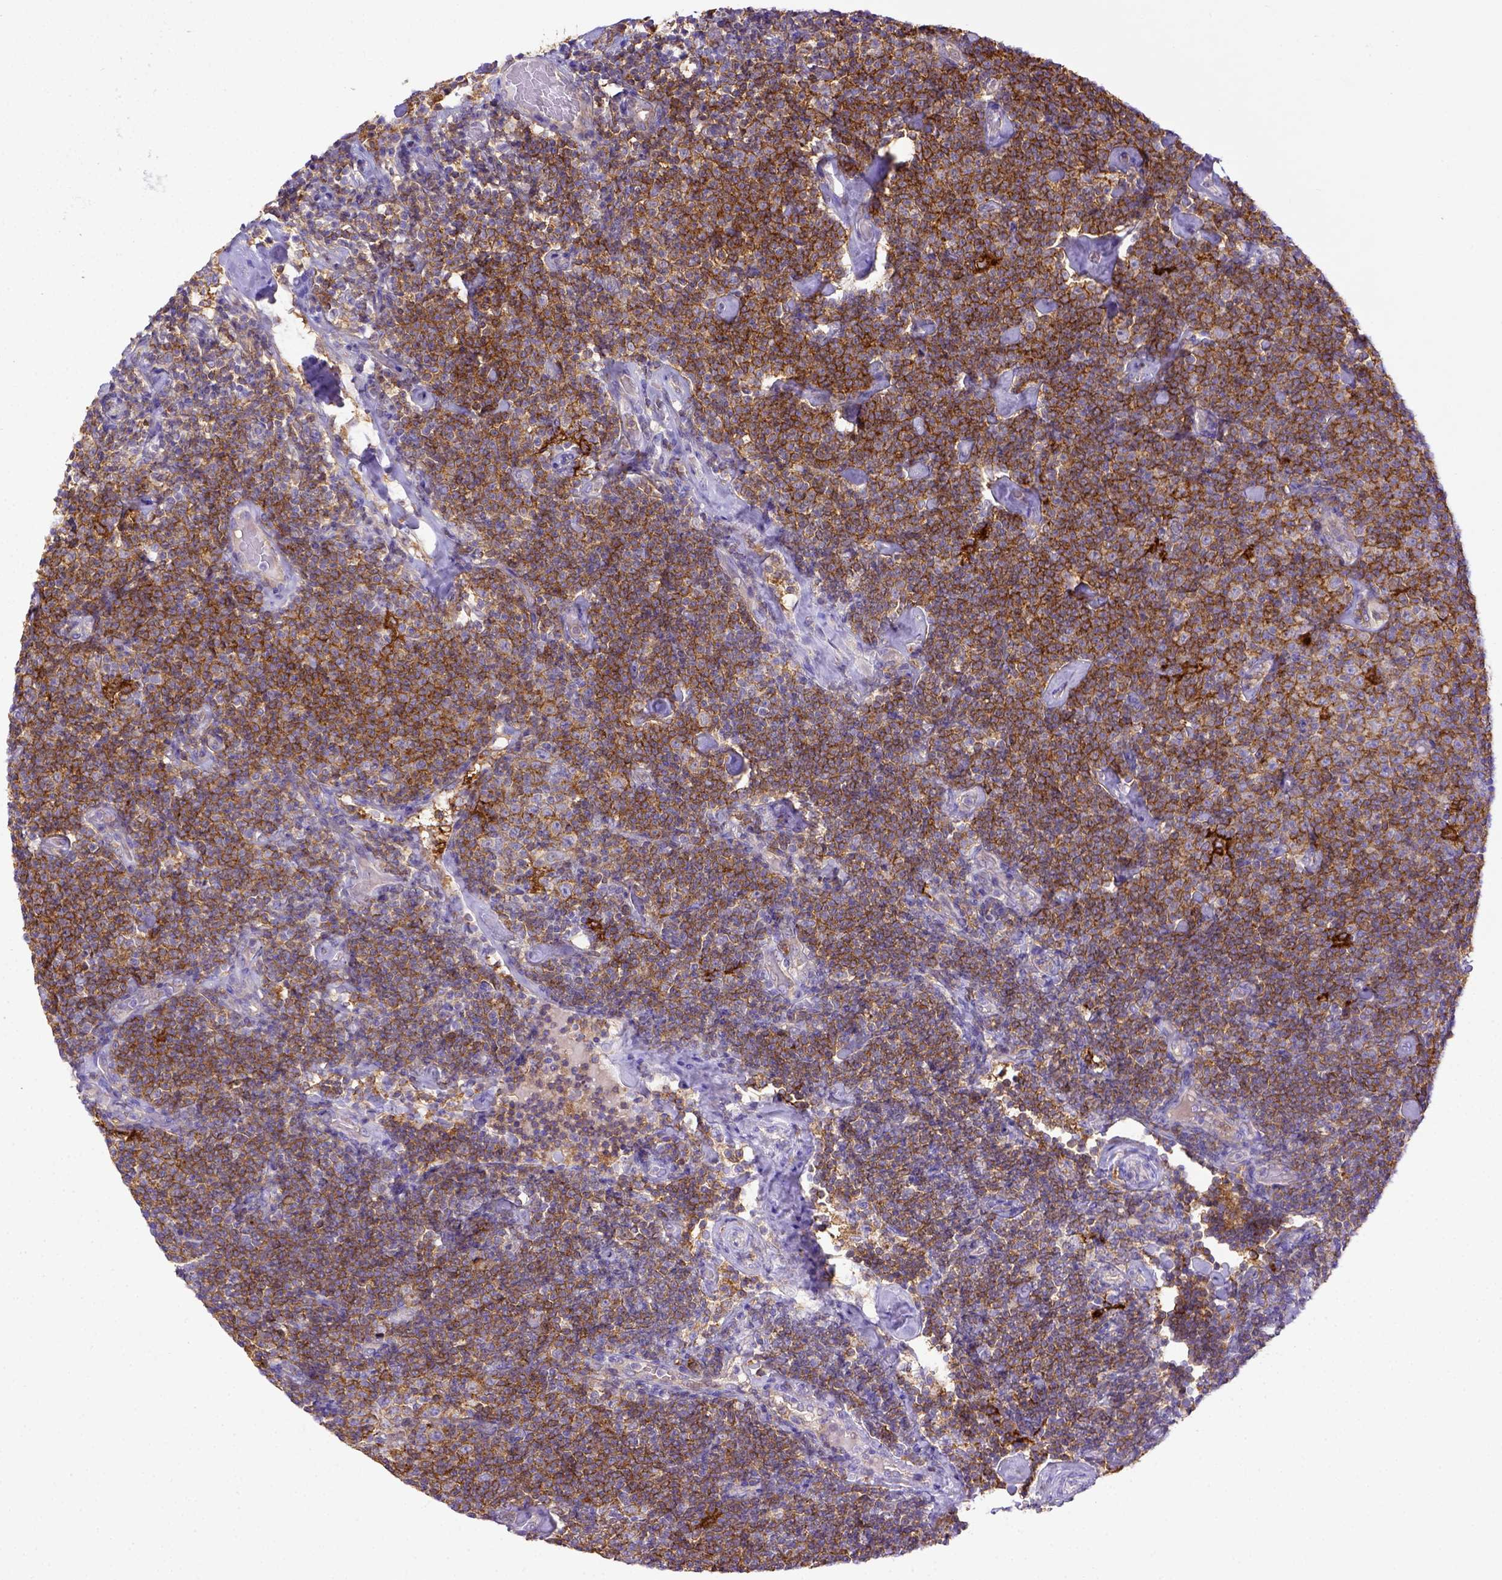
{"staining": {"intensity": "strong", "quantity": ">75%", "location": "cytoplasmic/membranous"}, "tissue": "lymphoma", "cell_type": "Tumor cells", "image_type": "cancer", "snomed": [{"axis": "morphology", "description": "Malignant lymphoma, non-Hodgkin's type, Low grade"}, {"axis": "topography", "description": "Lymph node"}], "caption": "Immunohistochemistry (IHC) staining of low-grade malignant lymphoma, non-Hodgkin's type, which displays high levels of strong cytoplasmic/membranous positivity in about >75% of tumor cells indicating strong cytoplasmic/membranous protein staining. The staining was performed using DAB (3,3'-diaminobenzidine) (brown) for protein detection and nuclei were counterstained in hematoxylin (blue).", "gene": "CD40", "patient": {"sex": "male", "age": 81}}